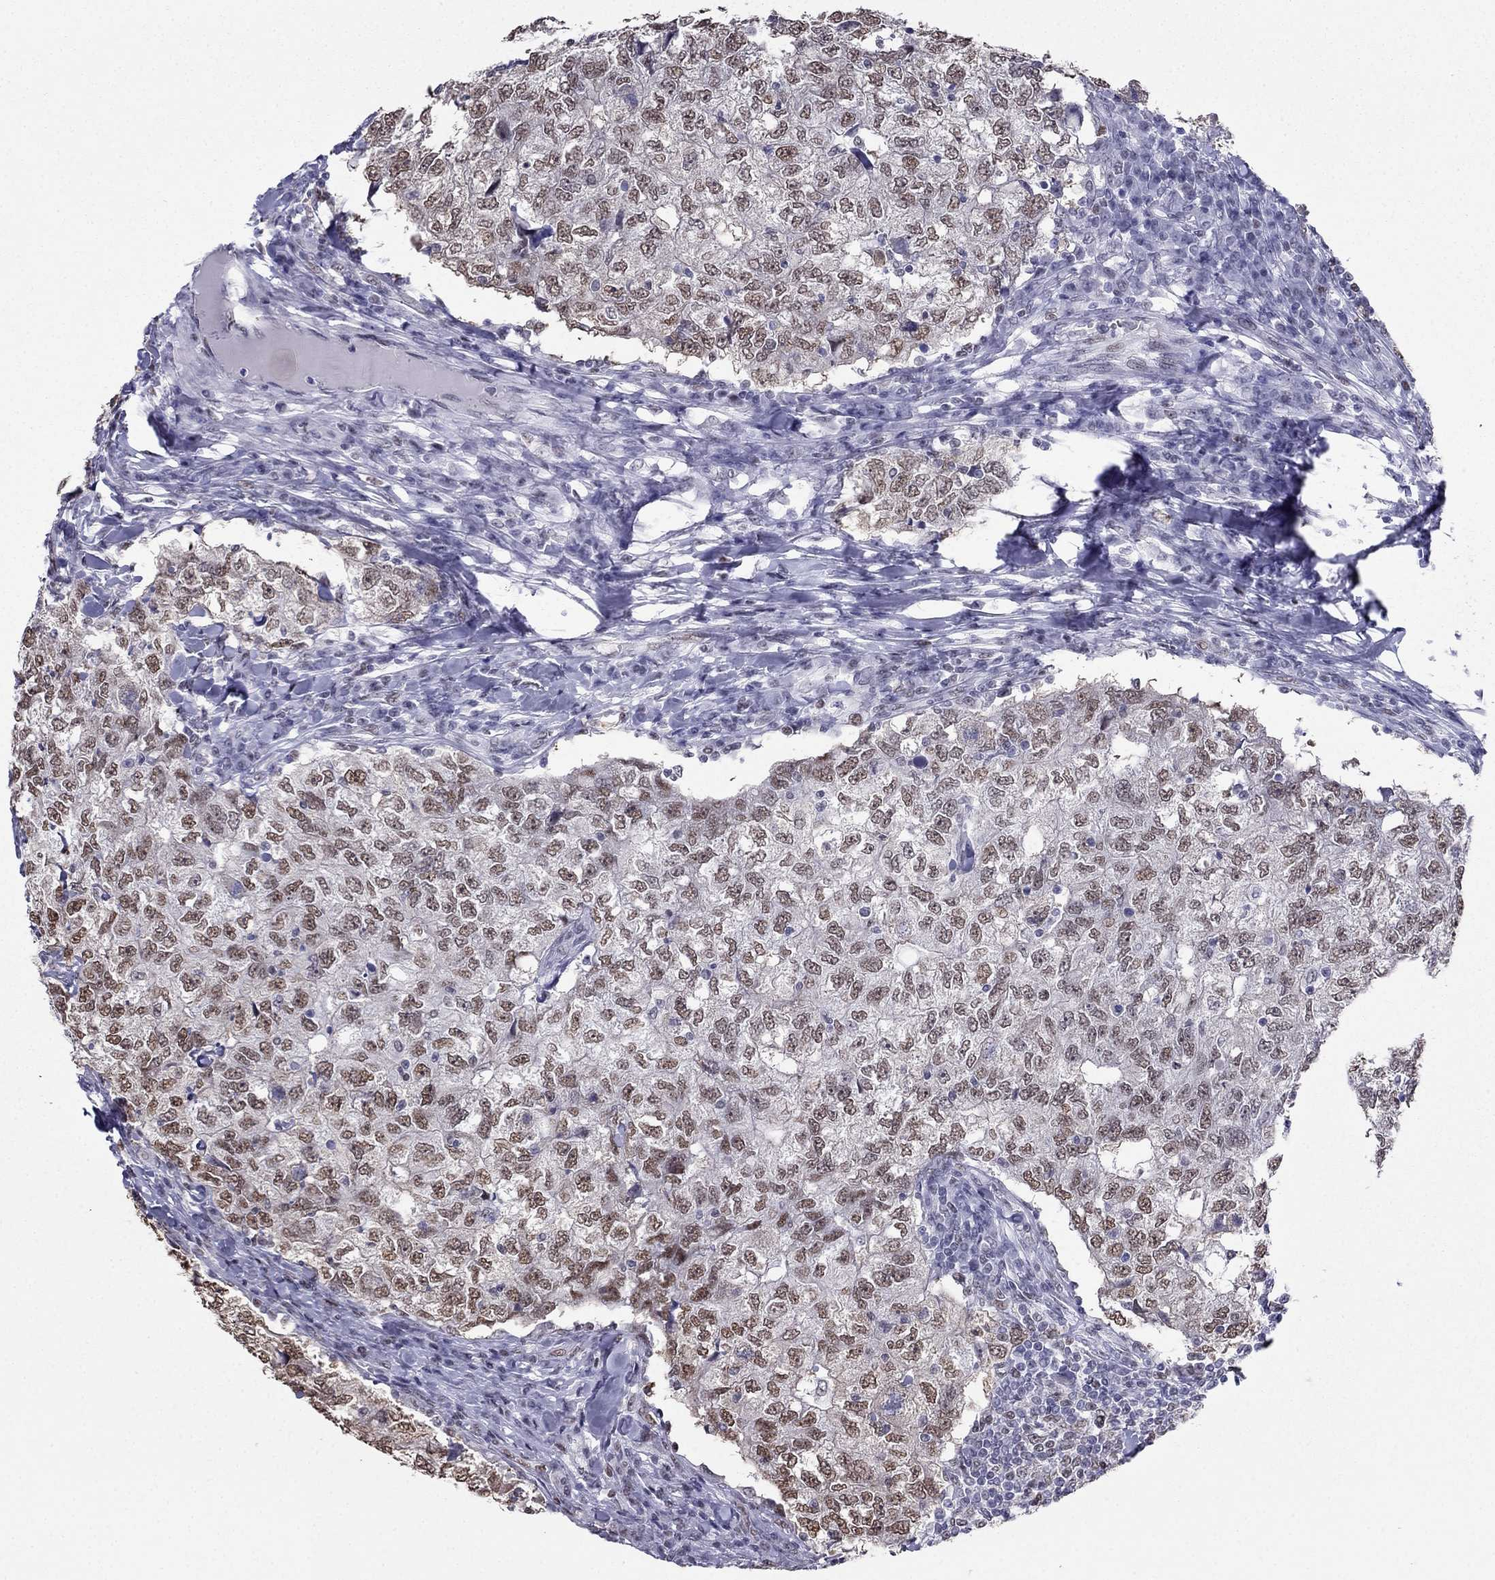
{"staining": {"intensity": "moderate", "quantity": ">75%", "location": "nuclear"}, "tissue": "breast cancer", "cell_type": "Tumor cells", "image_type": "cancer", "snomed": [{"axis": "morphology", "description": "Duct carcinoma"}, {"axis": "topography", "description": "Breast"}], "caption": "This photomicrograph displays IHC staining of breast cancer (infiltrating ductal carcinoma), with medium moderate nuclear positivity in about >75% of tumor cells.", "gene": "PPM1G", "patient": {"sex": "female", "age": 30}}